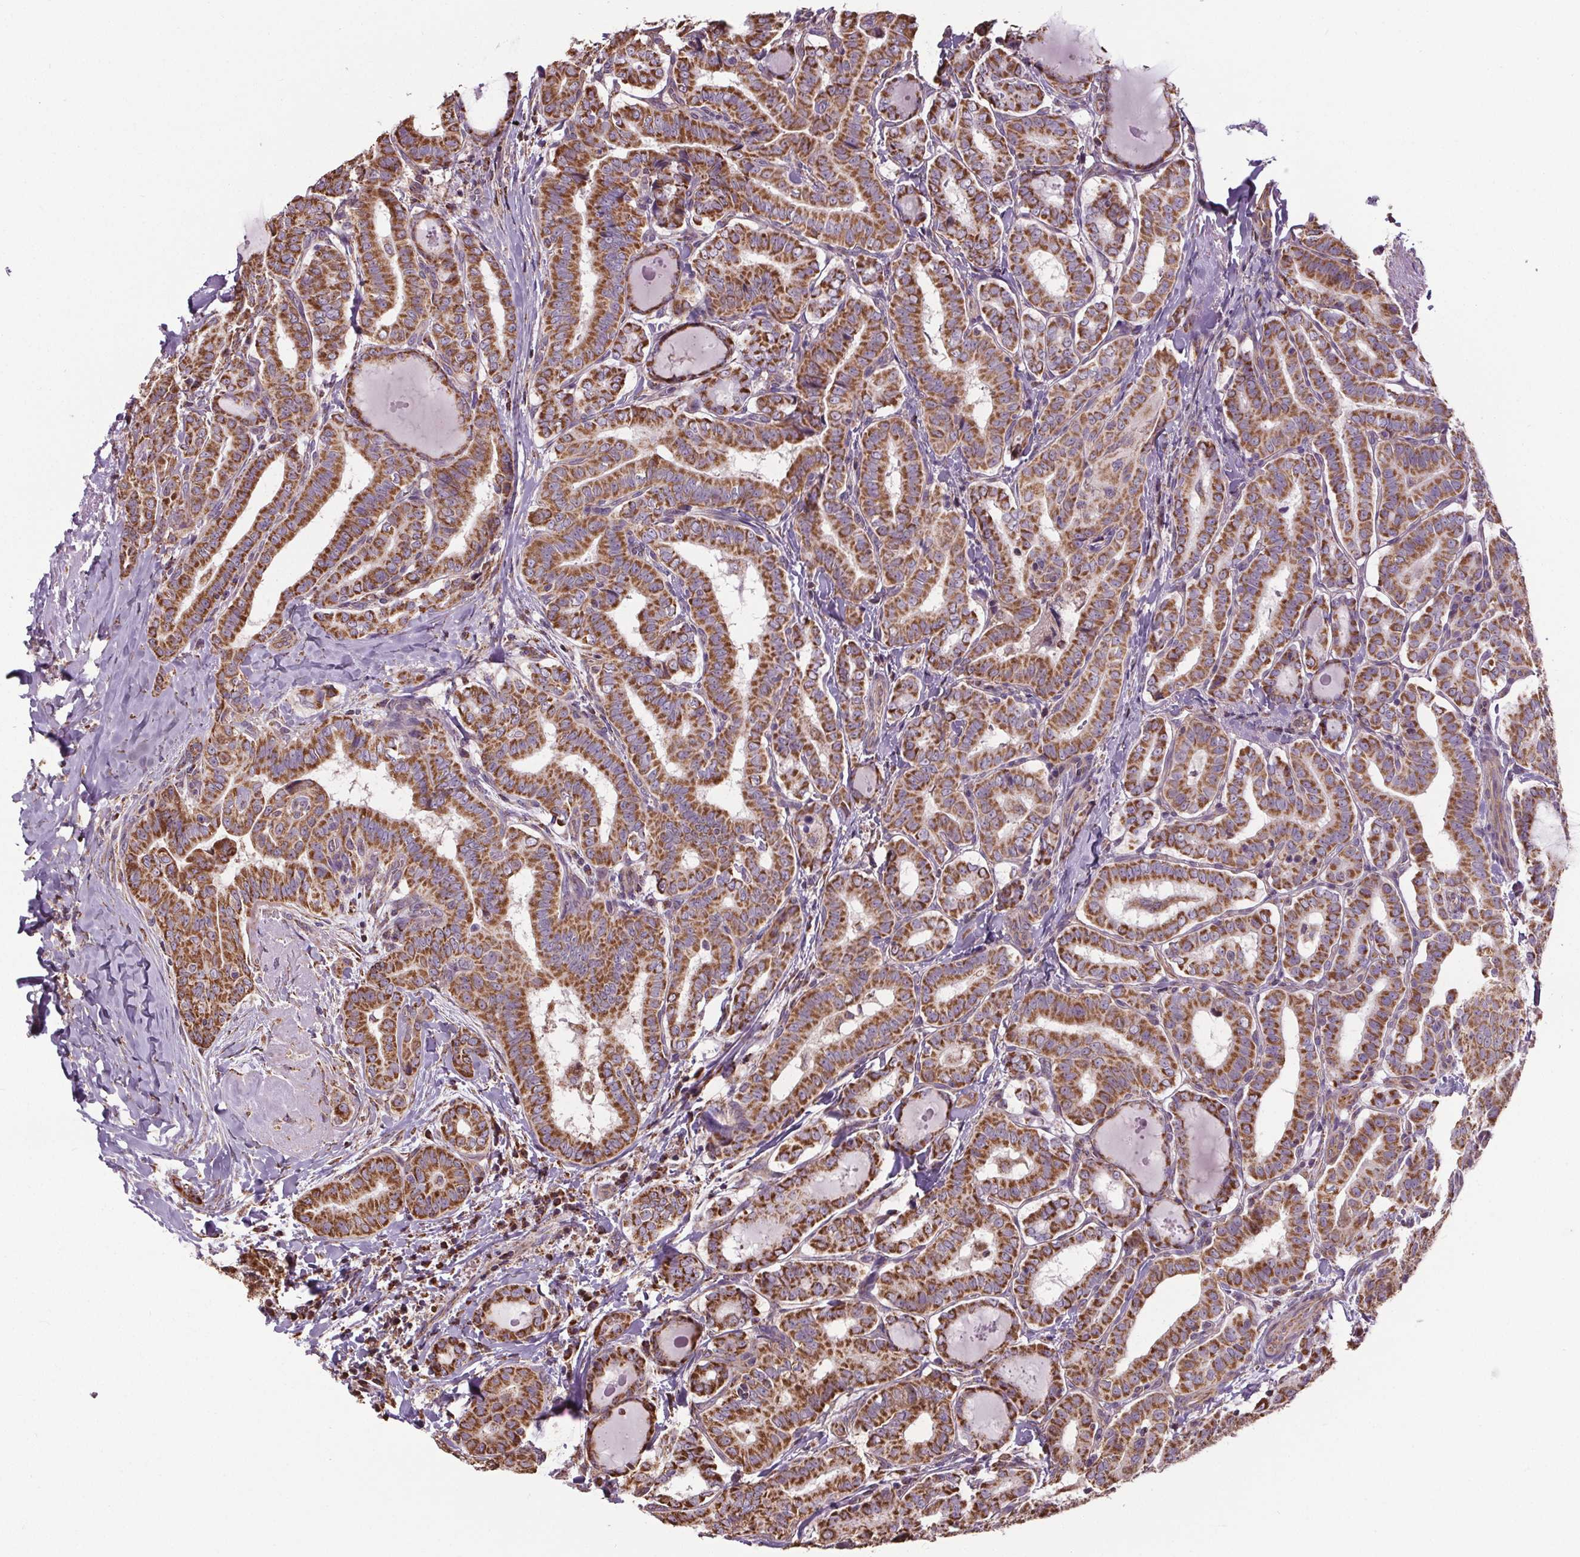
{"staining": {"intensity": "moderate", "quantity": ">75%", "location": "cytoplasmic/membranous"}, "tissue": "thyroid cancer", "cell_type": "Tumor cells", "image_type": "cancer", "snomed": [{"axis": "morphology", "description": "Papillary adenocarcinoma, NOS"}, {"axis": "morphology", "description": "Papillary adenoma metastatic"}, {"axis": "topography", "description": "Thyroid gland"}], "caption": "A histopathology image of human thyroid cancer (papillary adenoma metastatic) stained for a protein shows moderate cytoplasmic/membranous brown staining in tumor cells.", "gene": "ZNF548", "patient": {"sex": "female", "age": 50}}